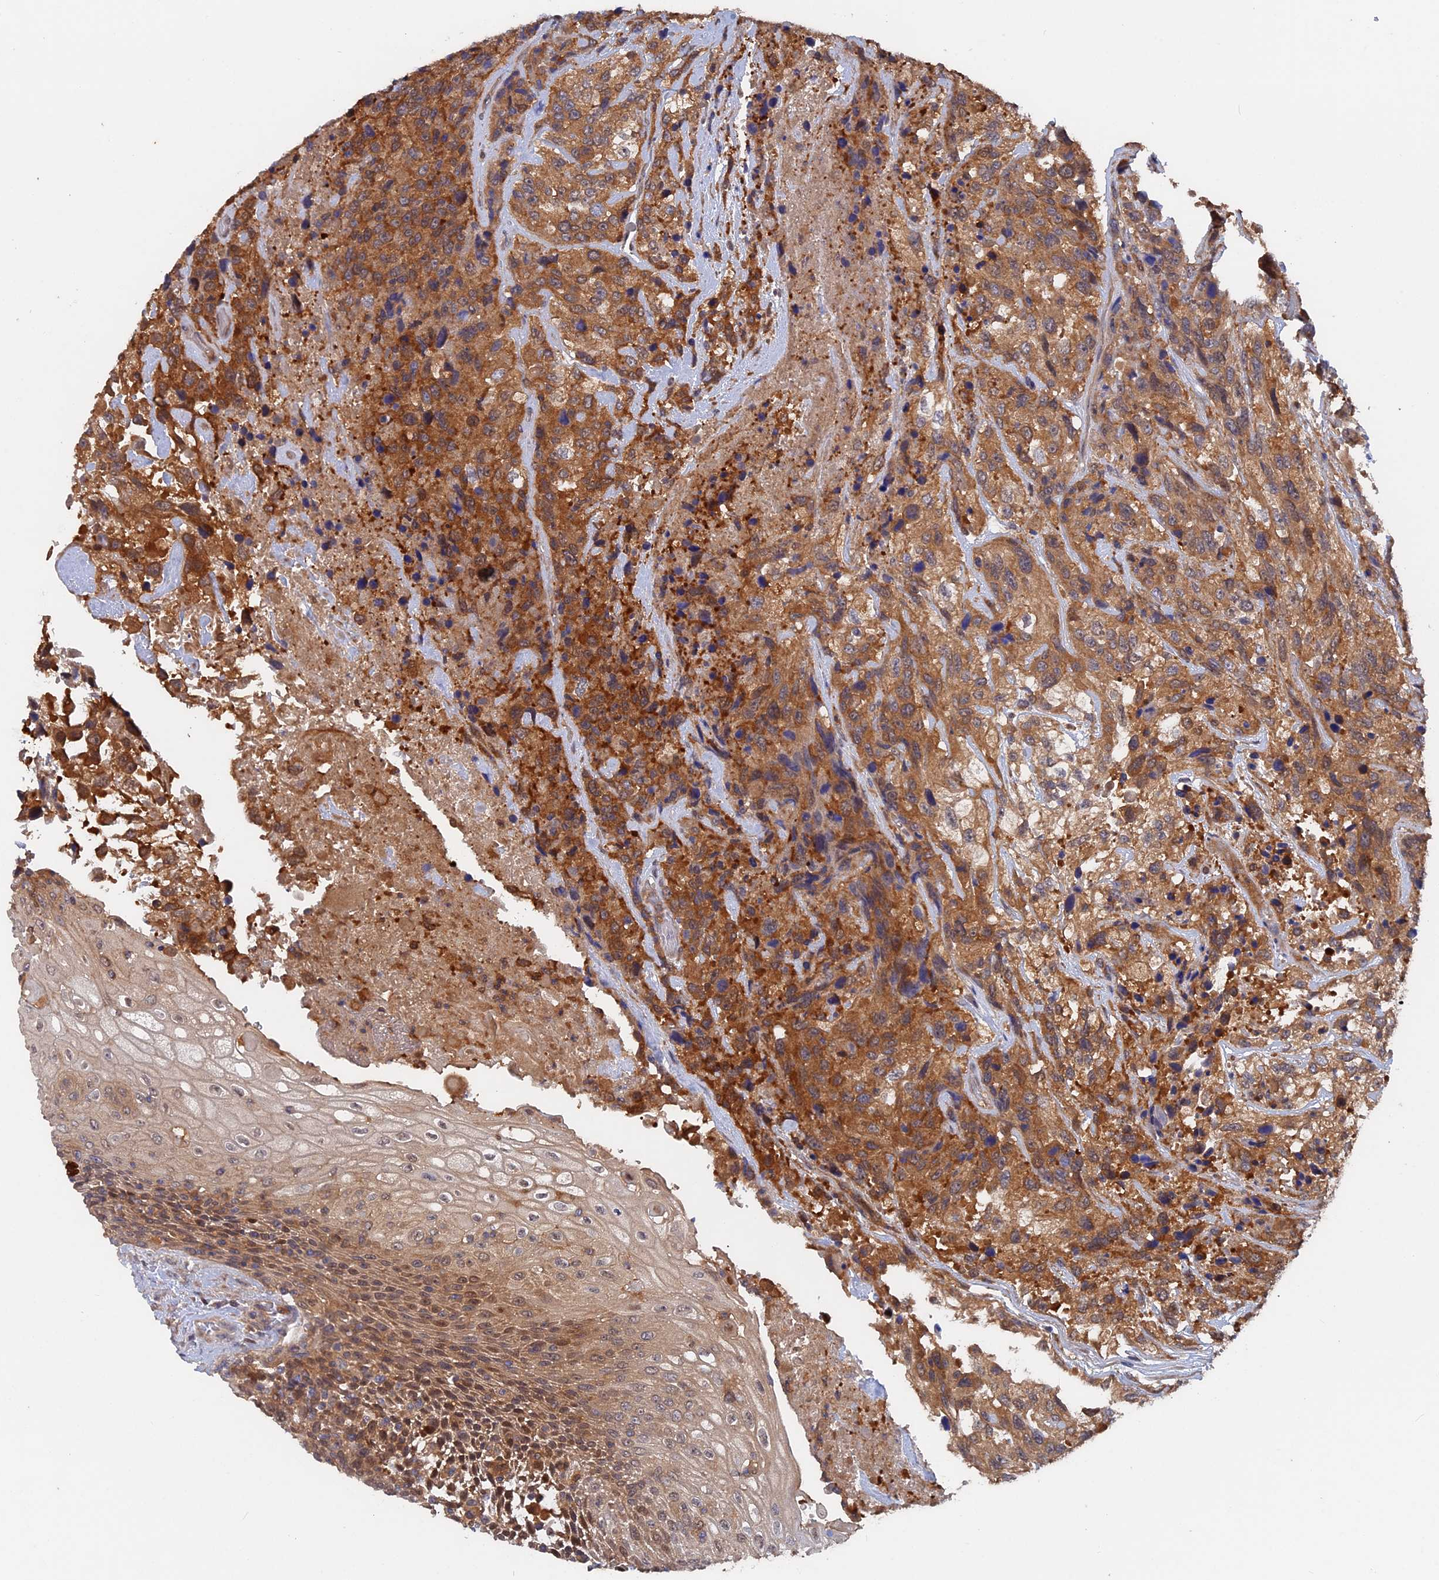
{"staining": {"intensity": "moderate", "quantity": ">75%", "location": "cytoplasmic/membranous"}, "tissue": "urothelial cancer", "cell_type": "Tumor cells", "image_type": "cancer", "snomed": [{"axis": "morphology", "description": "Urothelial carcinoma, High grade"}, {"axis": "topography", "description": "Urinary bladder"}], "caption": "The photomicrograph displays immunohistochemical staining of urothelial cancer. There is moderate cytoplasmic/membranous expression is present in approximately >75% of tumor cells. (DAB (3,3'-diaminobenzidine) = brown stain, brightfield microscopy at high magnification).", "gene": "BLVRA", "patient": {"sex": "female", "age": 70}}